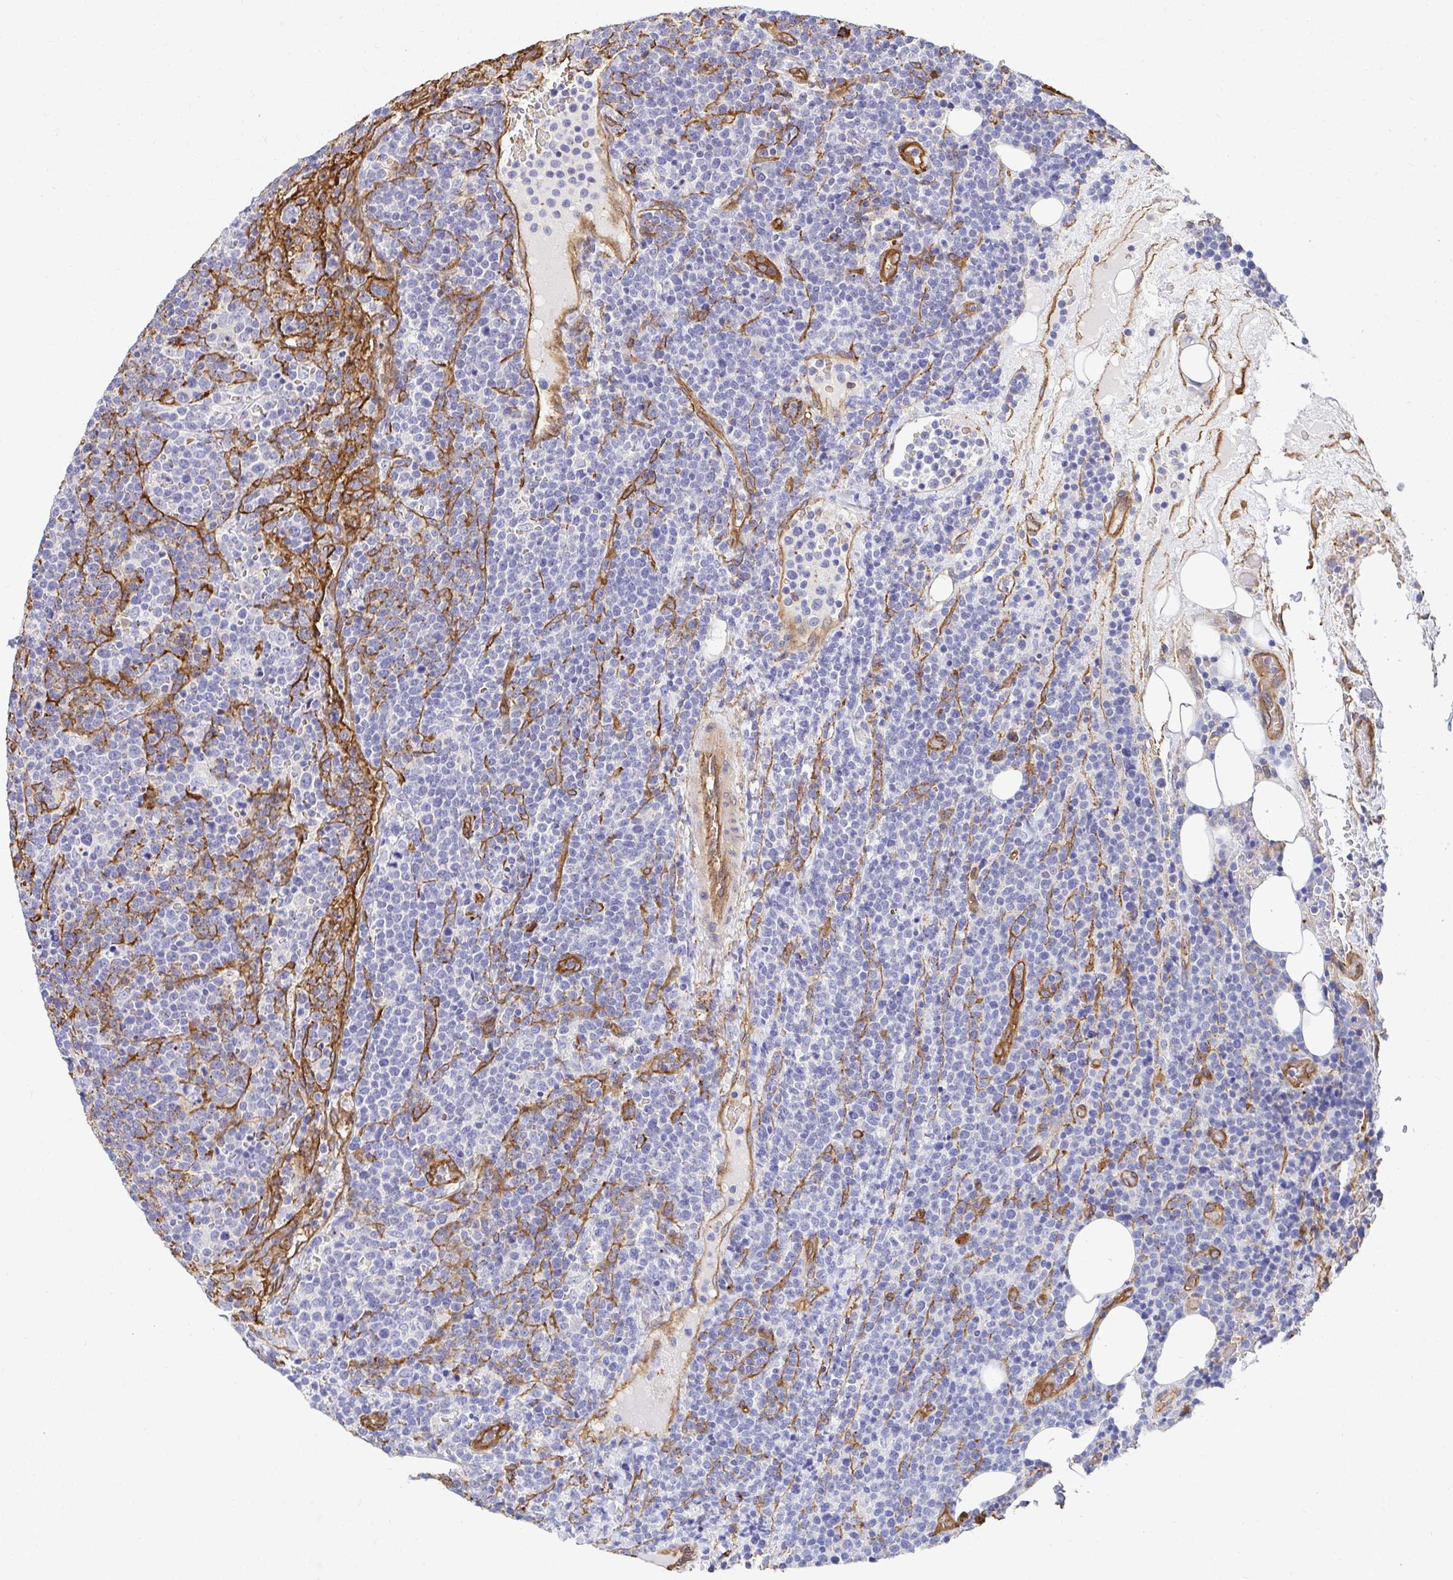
{"staining": {"intensity": "negative", "quantity": "none", "location": "none"}, "tissue": "lymphoma", "cell_type": "Tumor cells", "image_type": "cancer", "snomed": [{"axis": "morphology", "description": "Malignant lymphoma, non-Hodgkin's type, High grade"}, {"axis": "topography", "description": "Lymph node"}], "caption": "IHC image of neoplastic tissue: human malignant lymphoma, non-Hodgkin's type (high-grade) stained with DAB exhibits no significant protein staining in tumor cells. (DAB (3,3'-diaminobenzidine) immunohistochemistry visualized using brightfield microscopy, high magnification).", "gene": "CTTN", "patient": {"sex": "male", "age": 61}}